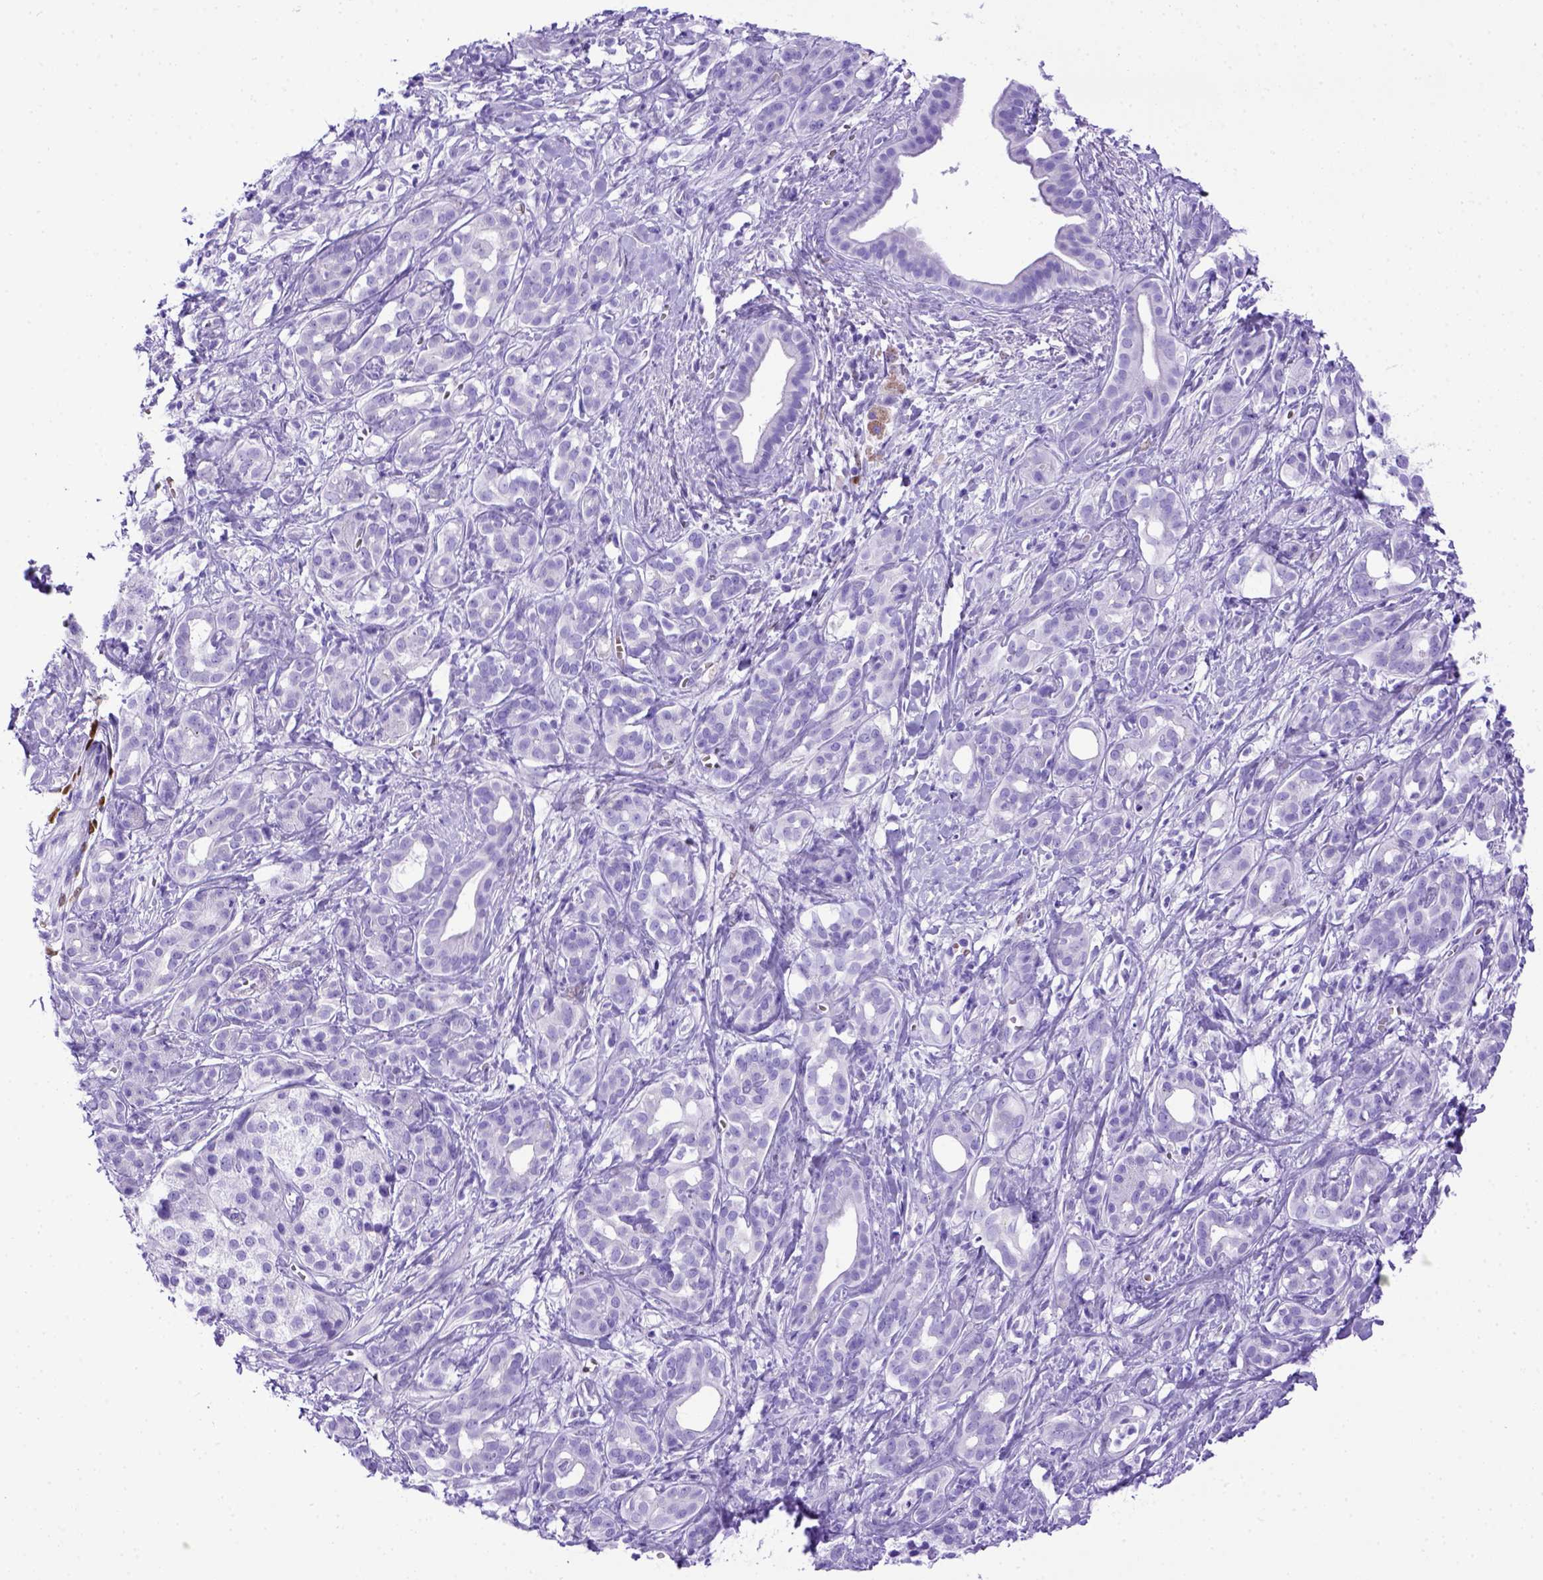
{"staining": {"intensity": "negative", "quantity": "none", "location": "none"}, "tissue": "pancreatic cancer", "cell_type": "Tumor cells", "image_type": "cancer", "snomed": [{"axis": "morphology", "description": "Adenocarcinoma, NOS"}, {"axis": "topography", "description": "Pancreas"}], "caption": "This is an IHC micrograph of human adenocarcinoma (pancreatic). There is no positivity in tumor cells.", "gene": "MEOX2", "patient": {"sex": "male", "age": 61}}